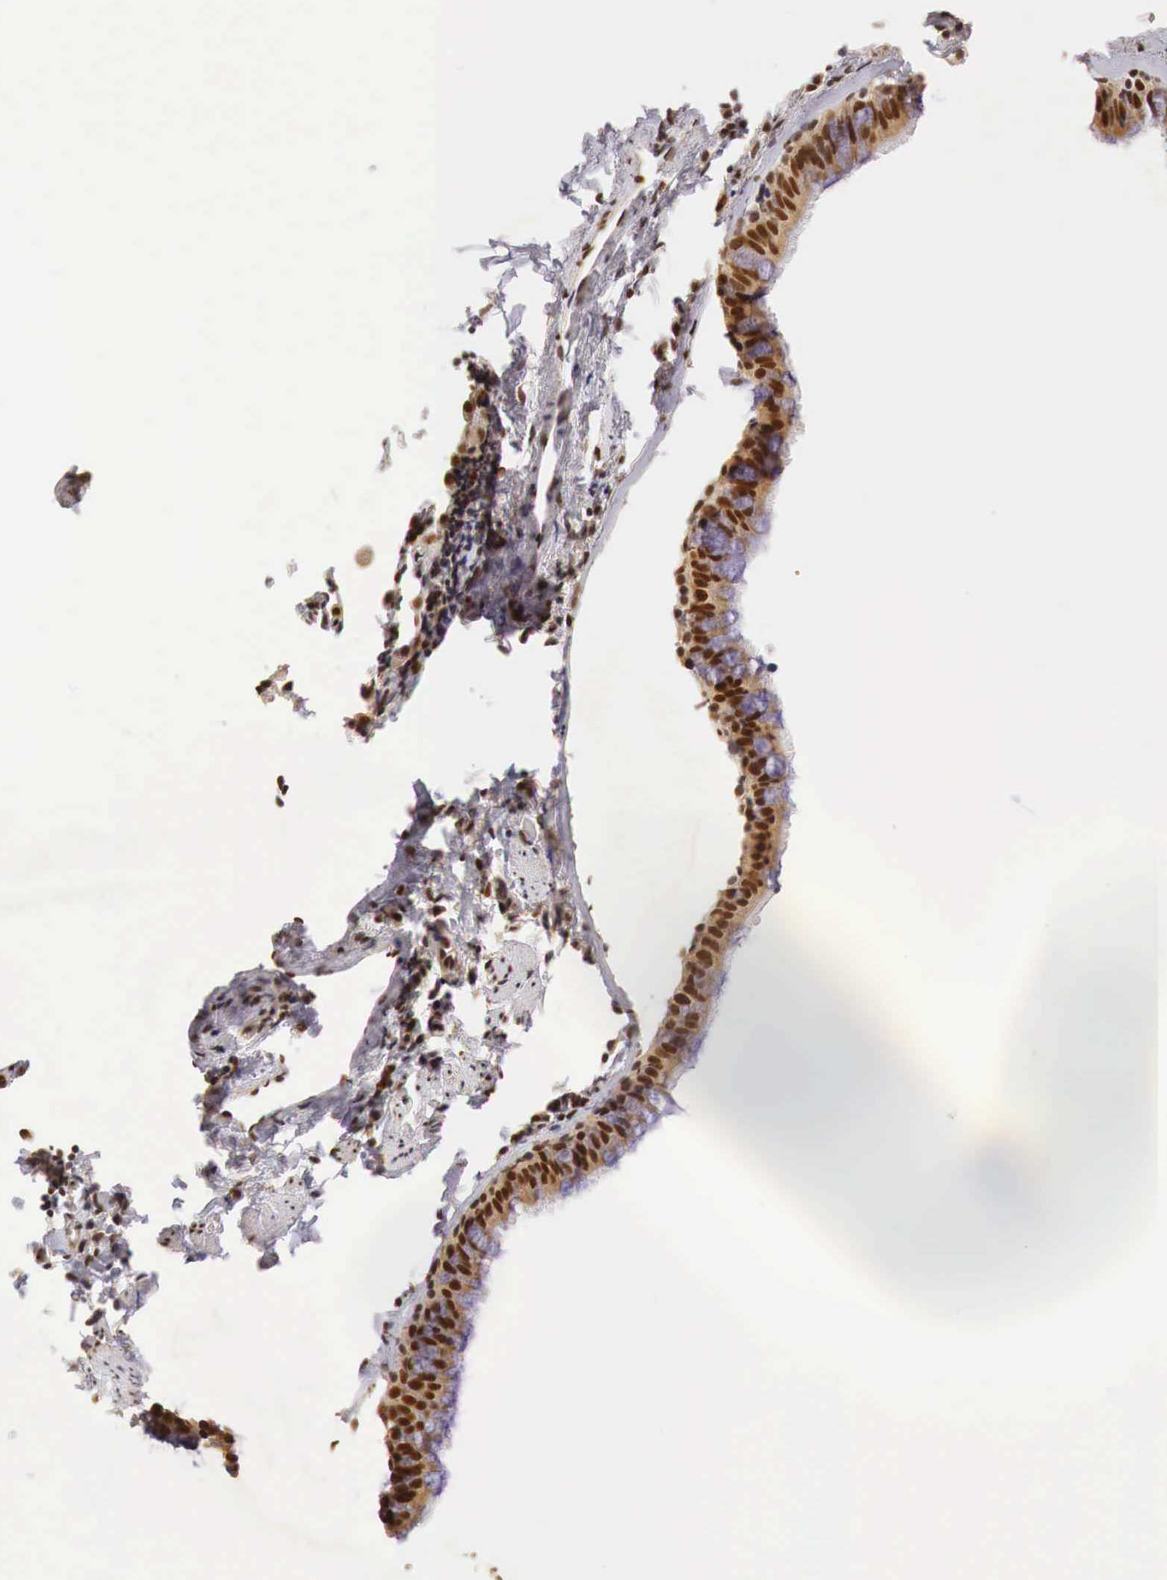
{"staining": {"intensity": "moderate", "quantity": ">75%", "location": "cytoplasmic/membranous,nuclear"}, "tissue": "lung cancer", "cell_type": "Tumor cells", "image_type": "cancer", "snomed": [{"axis": "morphology", "description": "Neoplasm, malignant, NOS"}, {"axis": "topography", "description": "Lung"}], "caption": "Human lung cancer (neoplasm (malignant)) stained with a protein marker displays moderate staining in tumor cells.", "gene": "GPKOW", "patient": {"sex": "female", "age": 75}}